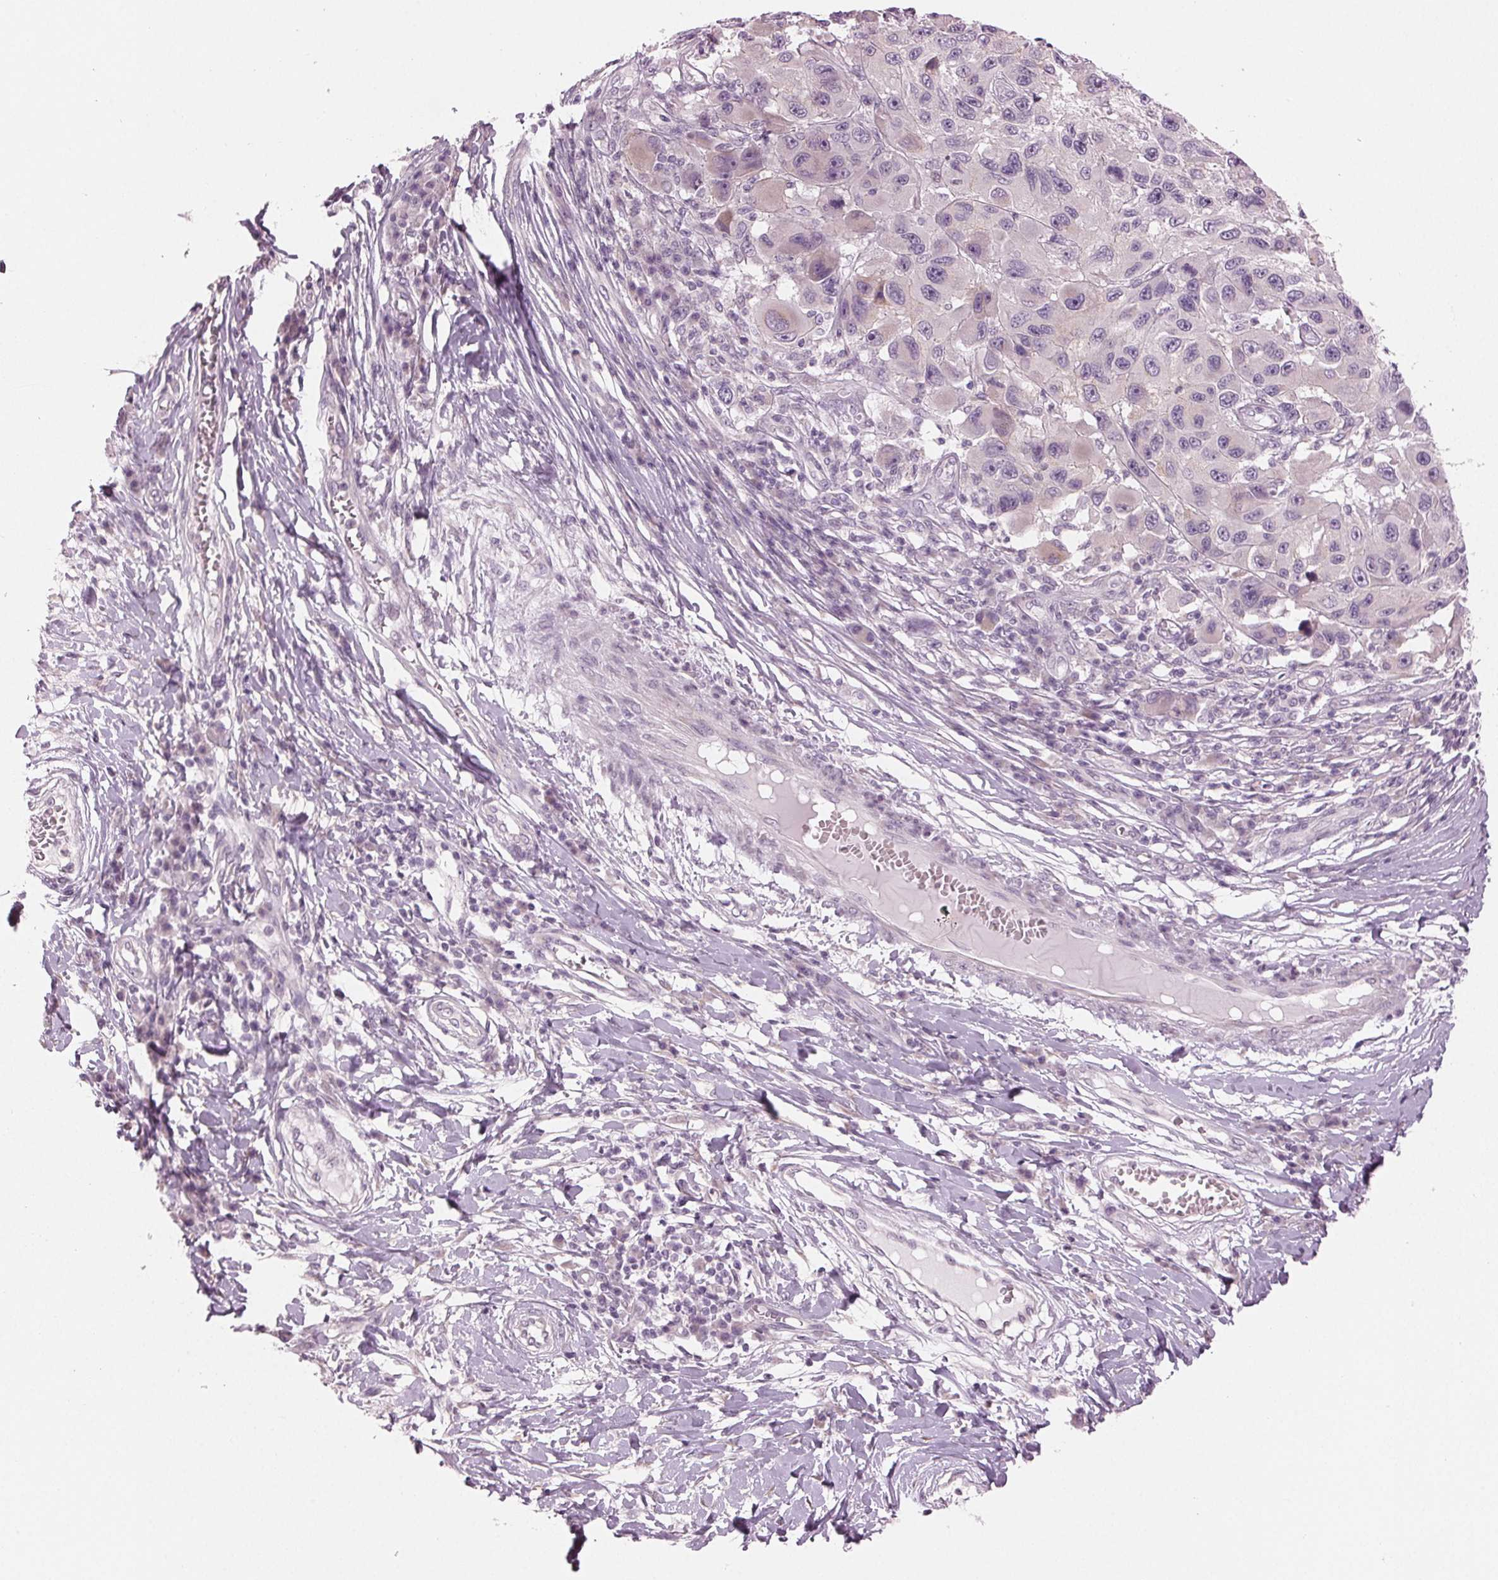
{"staining": {"intensity": "negative", "quantity": "none", "location": "none"}, "tissue": "melanoma", "cell_type": "Tumor cells", "image_type": "cancer", "snomed": [{"axis": "morphology", "description": "Malignant melanoma, NOS"}, {"axis": "topography", "description": "Skin"}], "caption": "Image shows no protein expression in tumor cells of malignant melanoma tissue. The staining was performed using DAB to visualize the protein expression in brown, while the nuclei were stained in blue with hematoxylin (Magnification: 20x).", "gene": "PRAP1", "patient": {"sex": "male", "age": 53}}